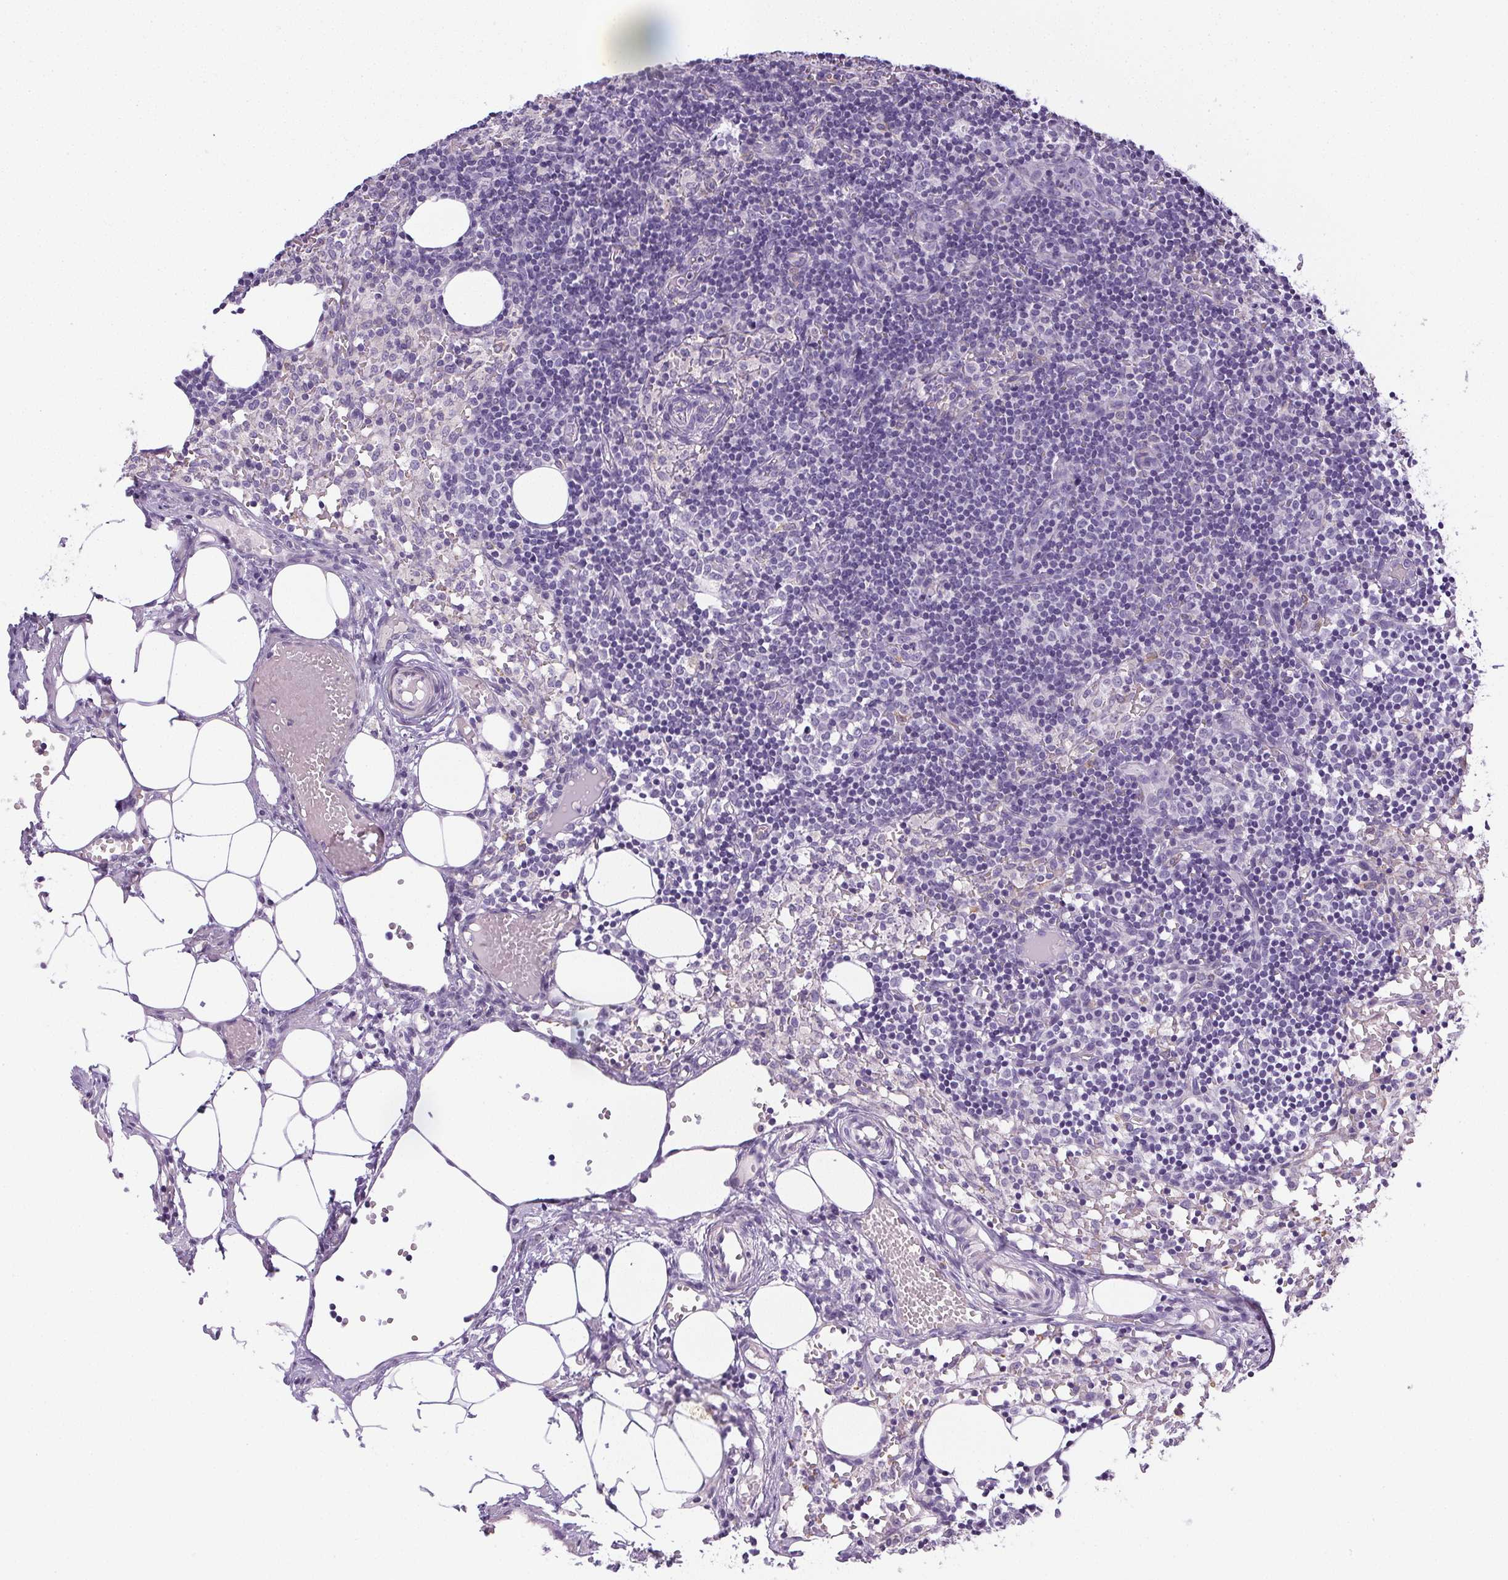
{"staining": {"intensity": "negative", "quantity": "none", "location": "none"}, "tissue": "lymph node", "cell_type": "Germinal center cells", "image_type": "normal", "snomed": [{"axis": "morphology", "description": "Normal tissue, NOS"}, {"axis": "topography", "description": "Lymph node"}], "caption": "Immunohistochemistry histopathology image of benign lymph node: lymph node stained with DAB (3,3'-diaminobenzidine) exhibits no significant protein positivity in germinal center cells.", "gene": "SLC17A7", "patient": {"sex": "female", "age": 41}}